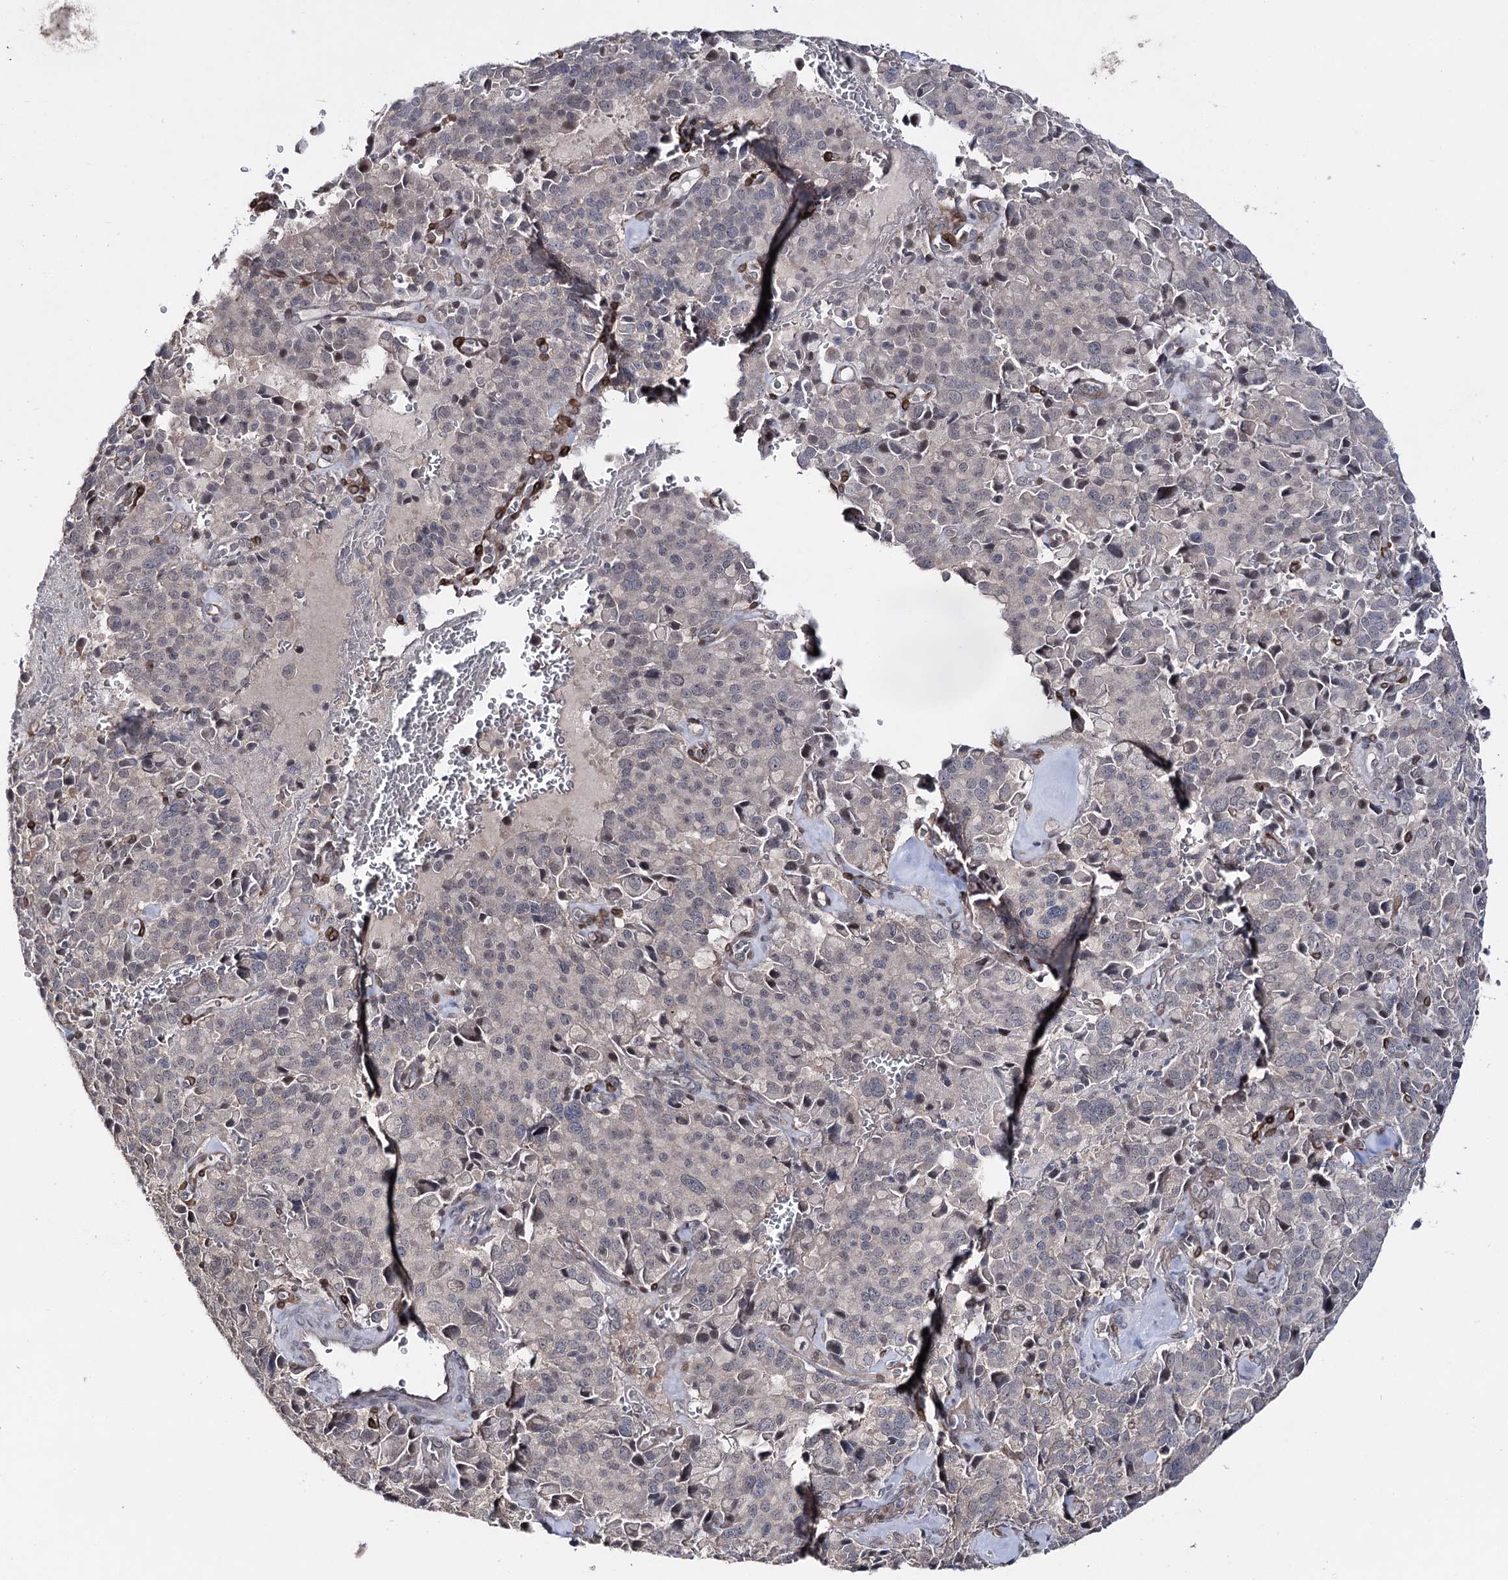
{"staining": {"intensity": "negative", "quantity": "none", "location": "none"}, "tissue": "pancreatic cancer", "cell_type": "Tumor cells", "image_type": "cancer", "snomed": [{"axis": "morphology", "description": "Adenocarcinoma, NOS"}, {"axis": "topography", "description": "Pancreas"}], "caption": "High power microscopy photomicrograph of an immunohistochemistry (IHC) micrograph of pancreatic adenocarcinoma, revealing no significant staining in tumor cells.", "gene": "HSD11B2", "patient": {"sex": "male", "age": 65}}